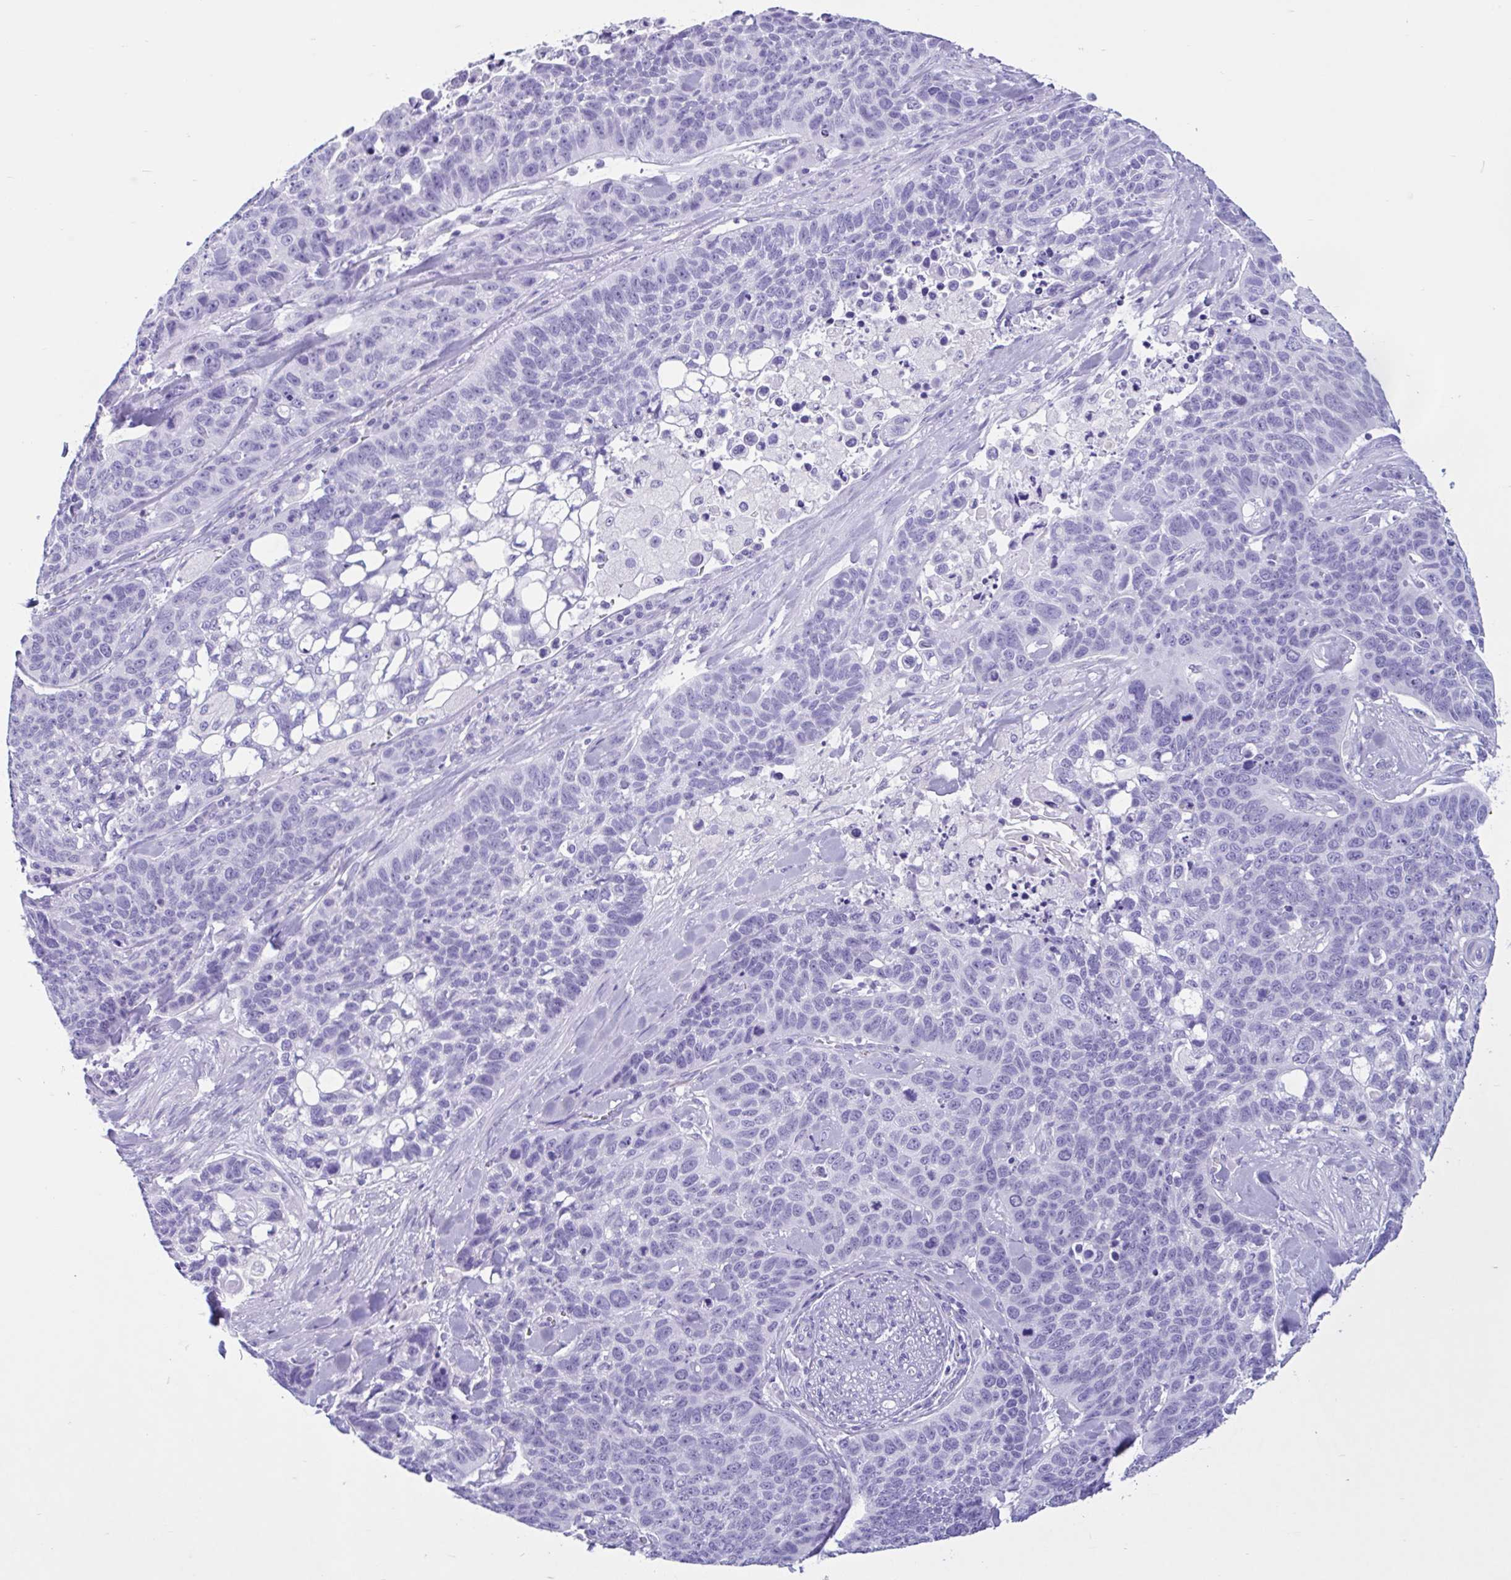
{"staining": {"intensity": "negative", "quantity": "none", "location": "none"}, "tissue": "lung cancer", "cell_type": "Tumor cells", "image_type": "cancer", "snomed": [{"axis": "morphology", "description": "Squamous cell carcinoma, NOS"}, {"axis": "topography", "description": "Lung"}], "caption": "DAB (3,3'-diaminobenzidine) immunohistochemical staining of lung squamous cell carcinoma exhibits no significant expression in tumor cells. (Stains: DAB (3,3'-diaminobenzidine) IHC with hematoxylin counter stain, Microscopy: brightfield microscopy at high magnification).", "gene": "ZNF319", "patient": {"sex": "male", "age": 62}}